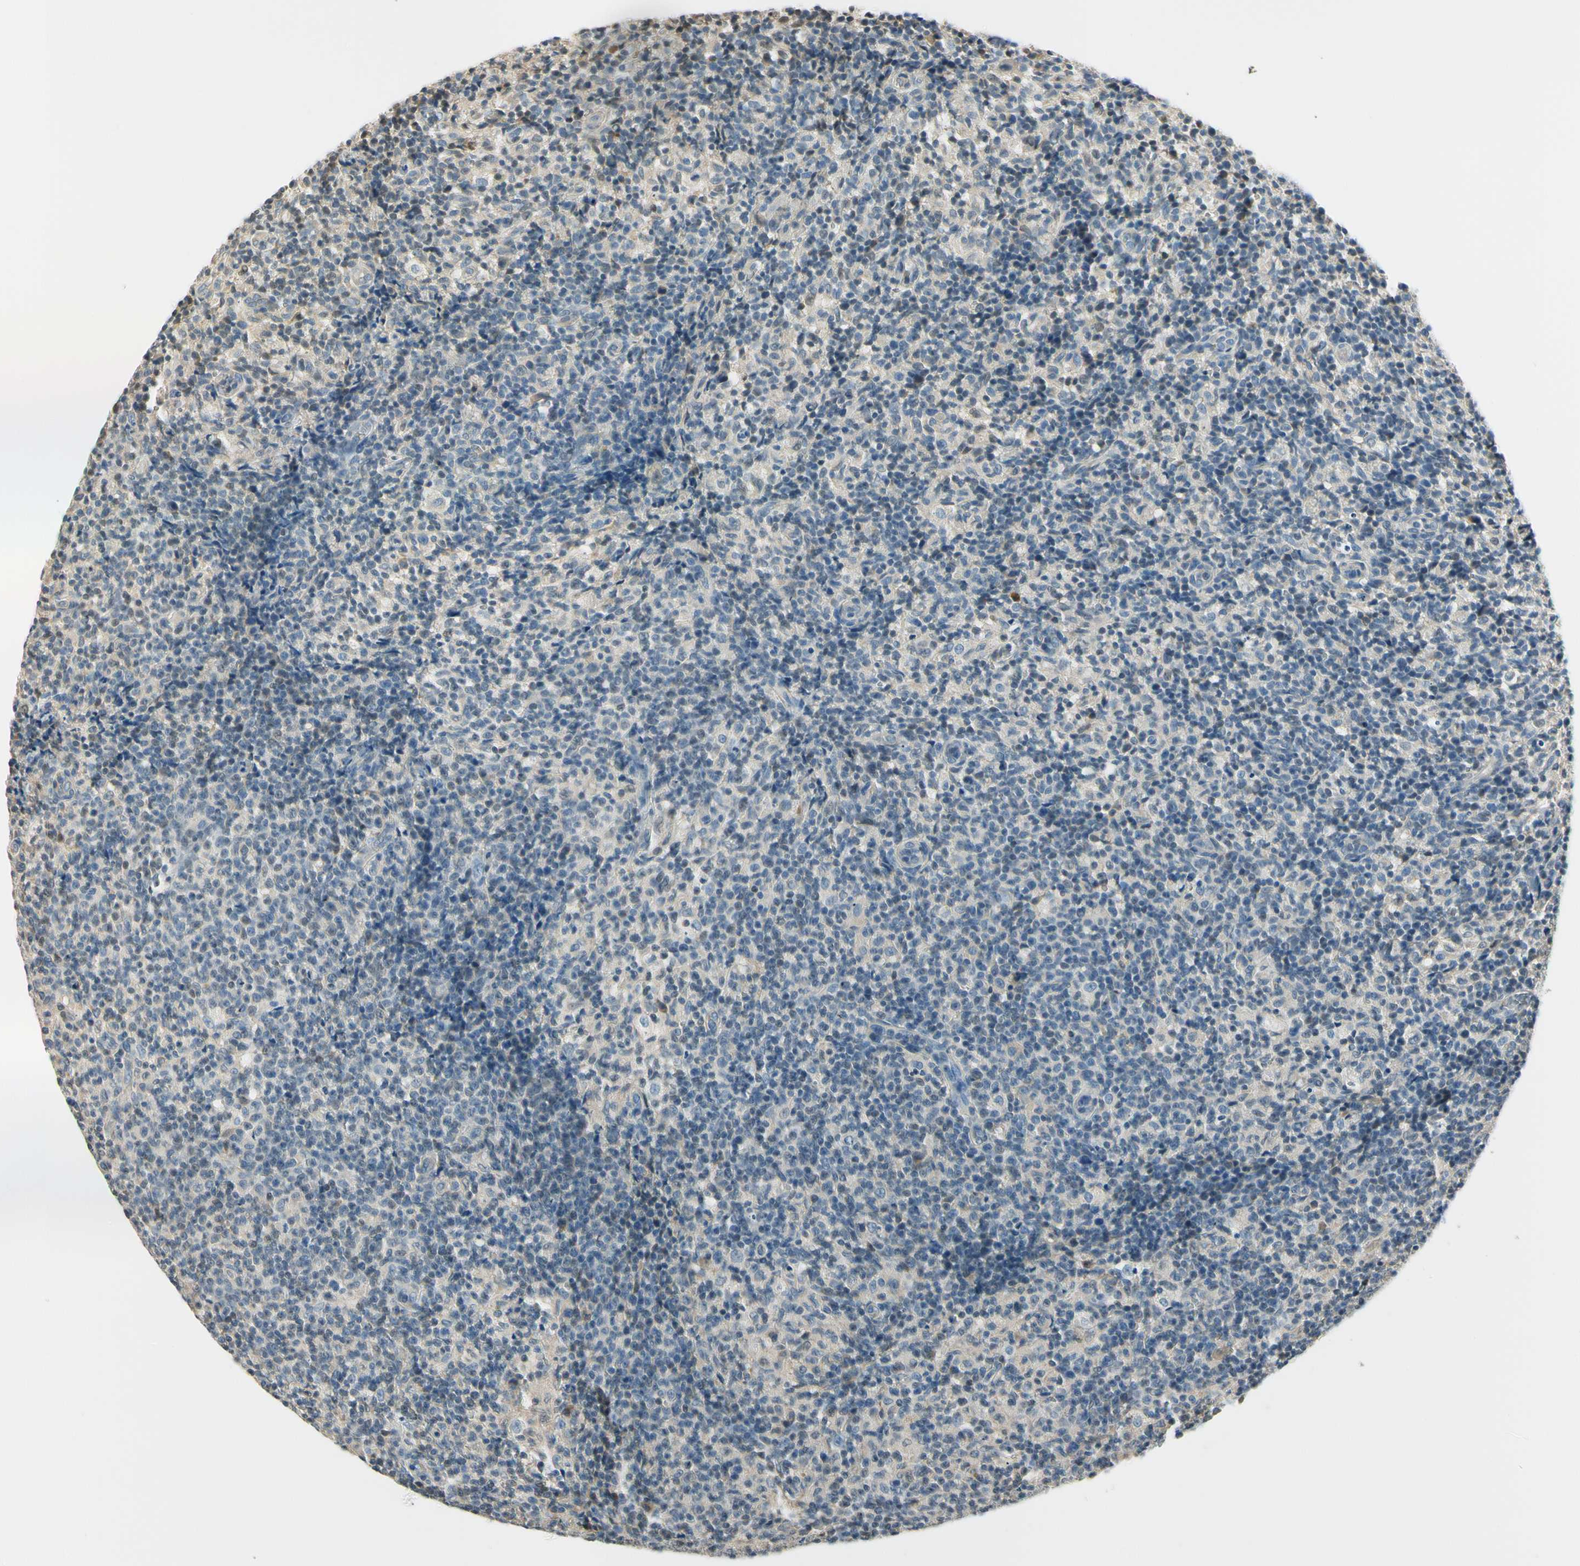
{"staining": {"intensity": "negative", "quantity": "none", "location": "none"}, "tissue": "lymph node", "cell_type": "Germinal center cells", "image_type": "normal", "snomed": [{"axis": "morphology", "description": "Normal tissue, NOS"}, {"axis": "morphology", "description": "Inflammation, NOS"}, {"axis": "topography", "description": "Lymph node"}], "caption": "Germinal center cells show no significant expression in unremarkable lymph node.", "gene": "IGDCC4", "patient": {"sex": "male", "age": 55}}